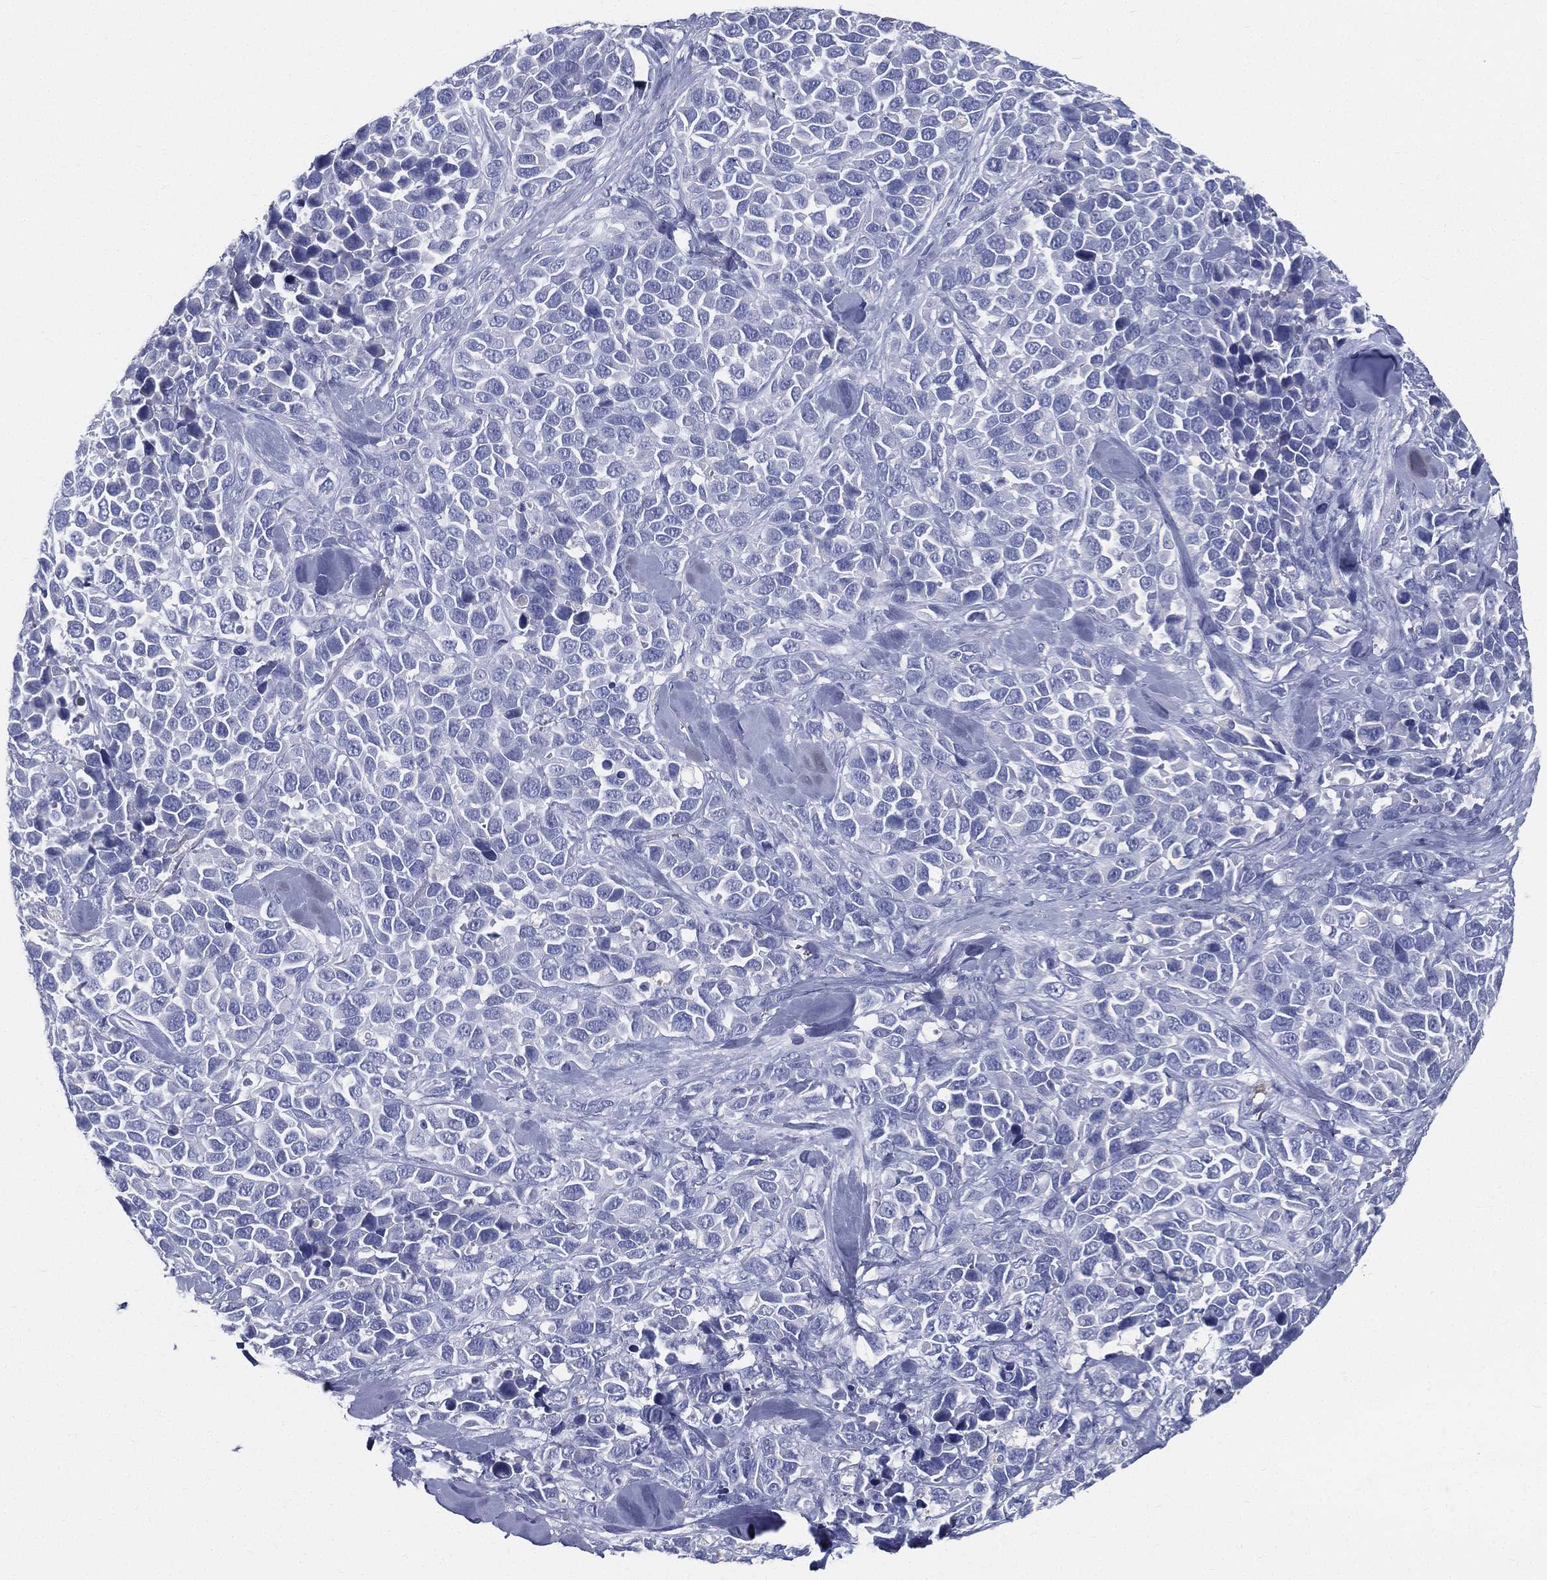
{"staining": {"intensity": "negative", "quantity": "none", "location": "none"}, "tissue": "melanoma", "cell_type": "Tumor cells", "image_type": "cancer", "snomed": [{"axis": "morphology", "description": "Malignant melanoma, Metastatic site"}, {"axis": "topography", "description": "Skin"}], "caption": "Immunohistochemistry (IHC) histopathology image of neoplastic tissue: human melanoma stained with DAB shows no significant protein expression in tumor cells.", "gene": "STS", "patient": {"sex": "male", "age": 84}}